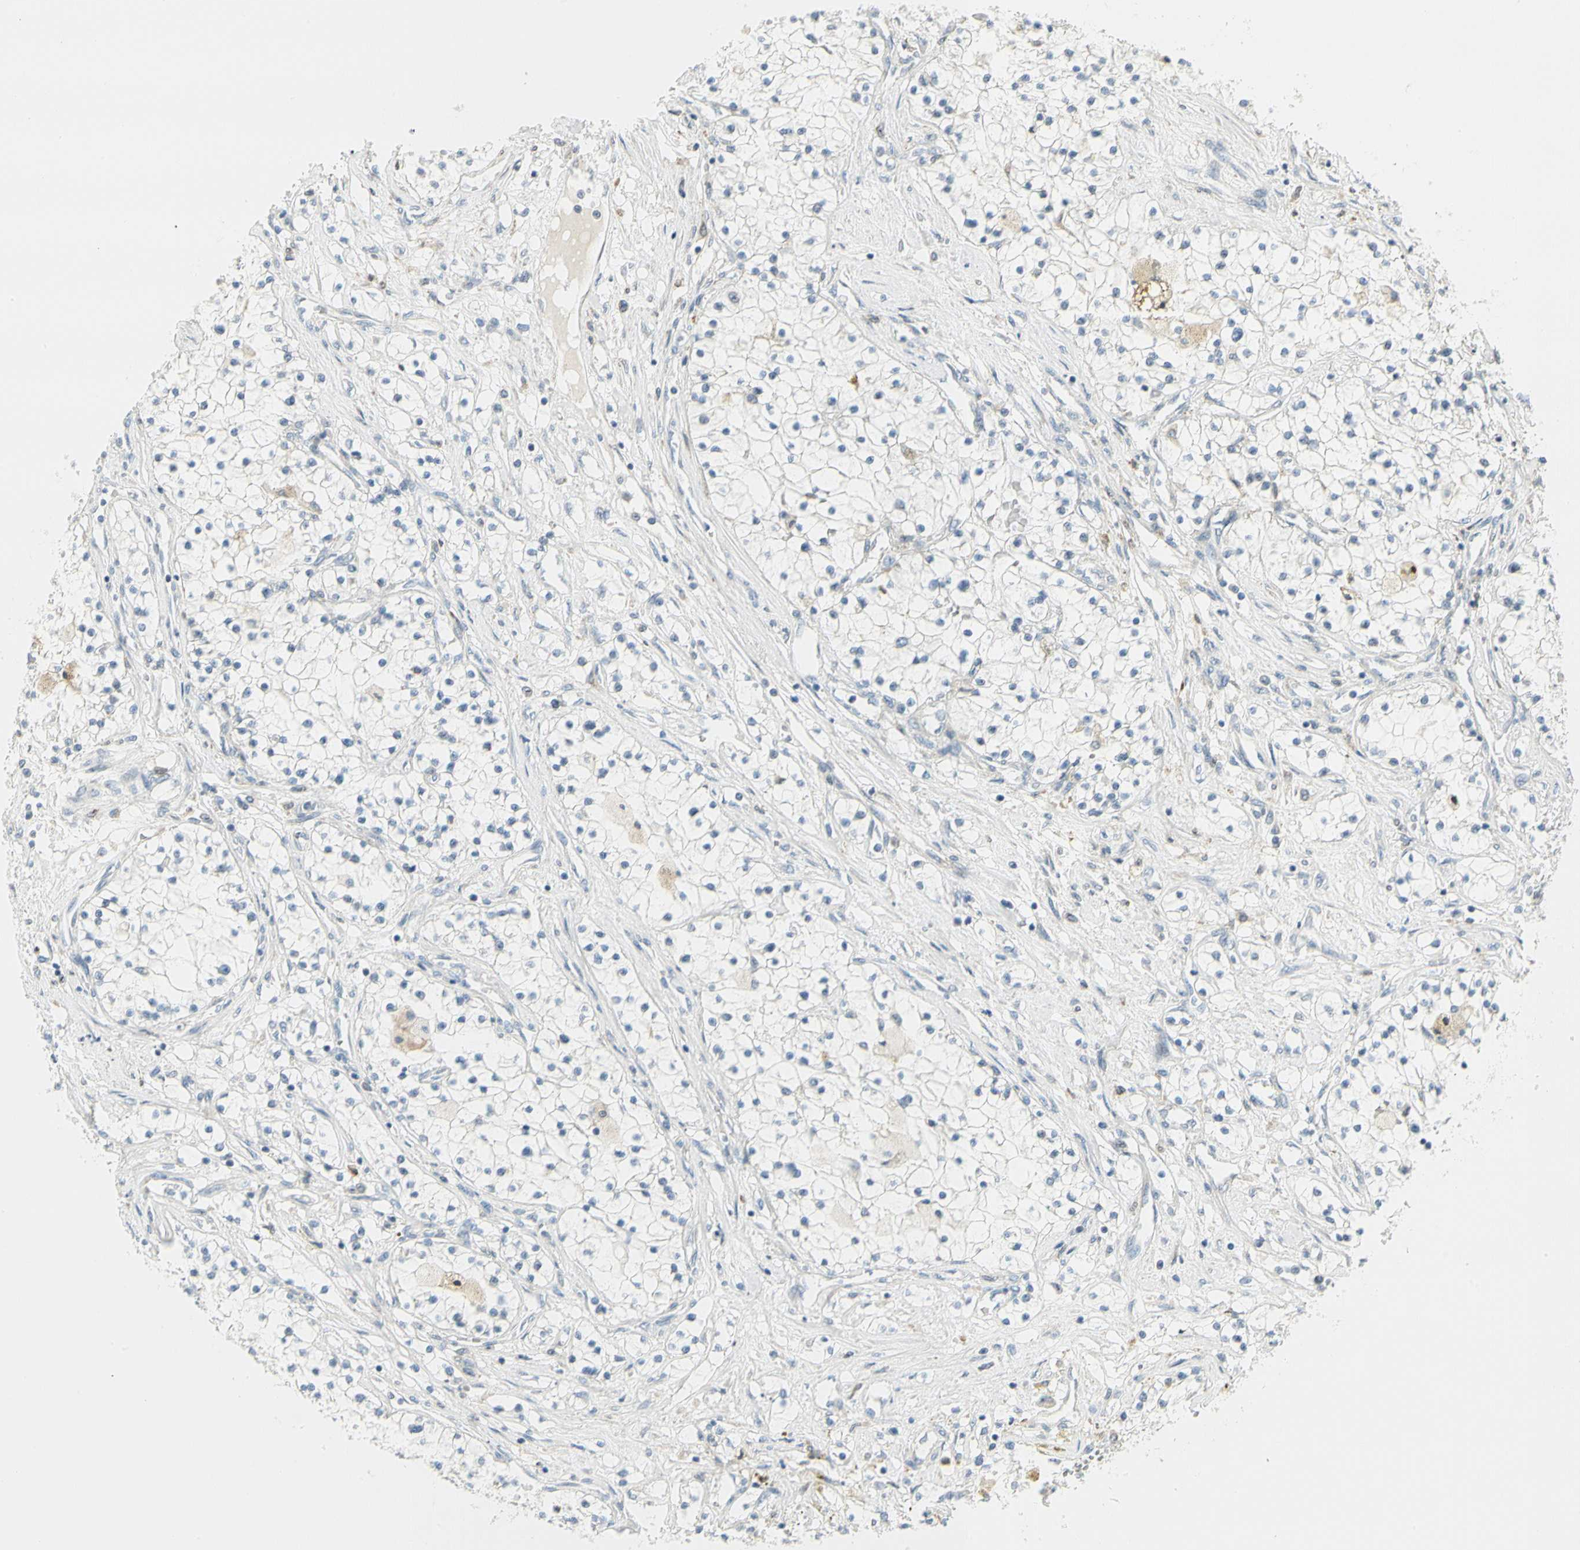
{"staining": {"intensity": "negative", "quantity": "none", "location": "none"}, "tissue": "renal cancer", "cell_type": "Tumor cells", "image_type": "cancer", "snomed": [{"axis": "morphology", "description": "Adenocarcinoma, NOS"}, {"axis": "topography", "description": "Kidney"}], "caption": "There is no significant positivity in tumor cells of renal adenocarcinoma.", "gene": "TNFSF11", "patient": {"sex": "male", "age": 68}}